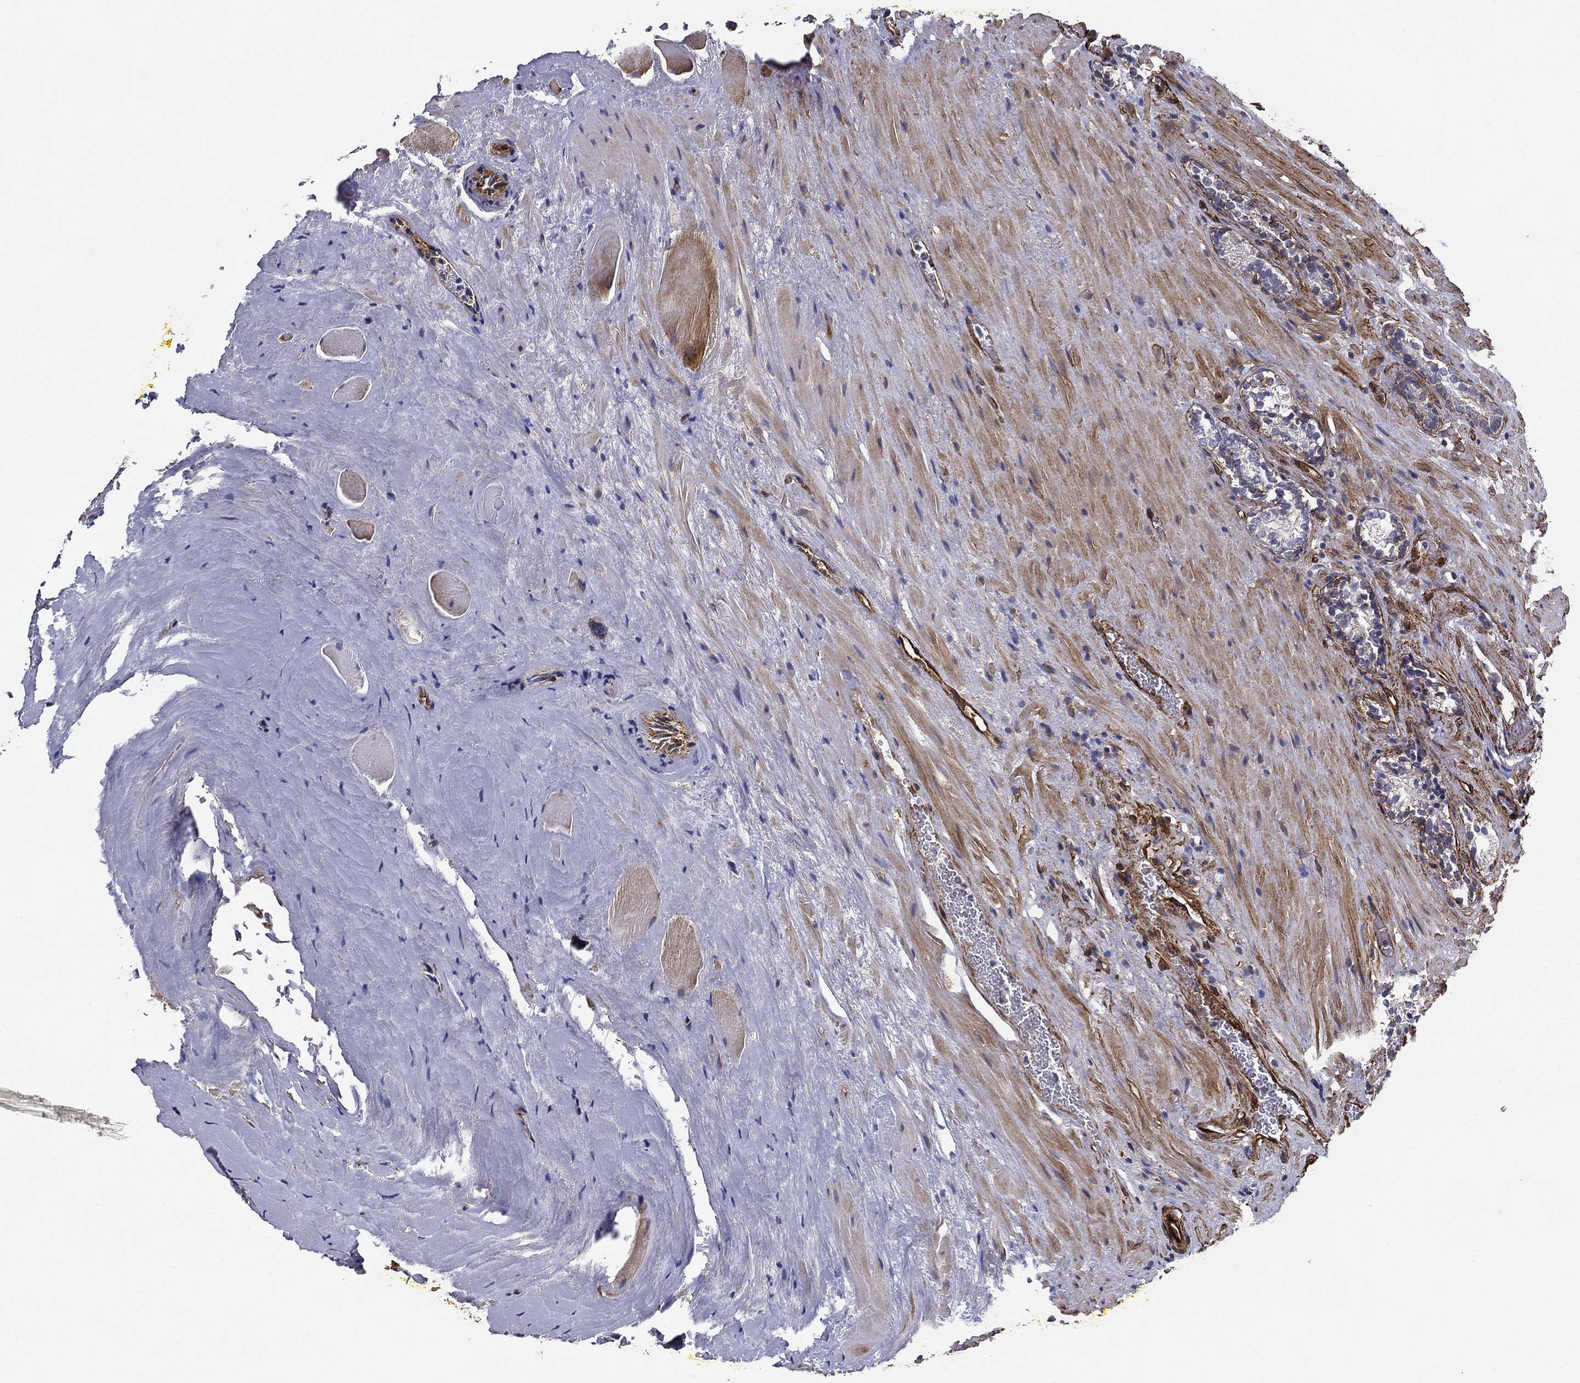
{"staining": {"intensity": "negative", "quantity": "none", "location": "none"}, "tissue": "prostate cancer", "cell_type": "Tumor cells", "image_type": "cancer", "snomed": [{"axis": "morphology", "description": "Adenocarcinoma, NOS"}, {"axis": "topography", "description": "Prostate"}], "caption": "The photomicrograph demonstrates no significant positivity in tumor cells of prostate adenocarcinoma.", "gene": "SYNC", "patient": {"sex": "male", "age": 66}}